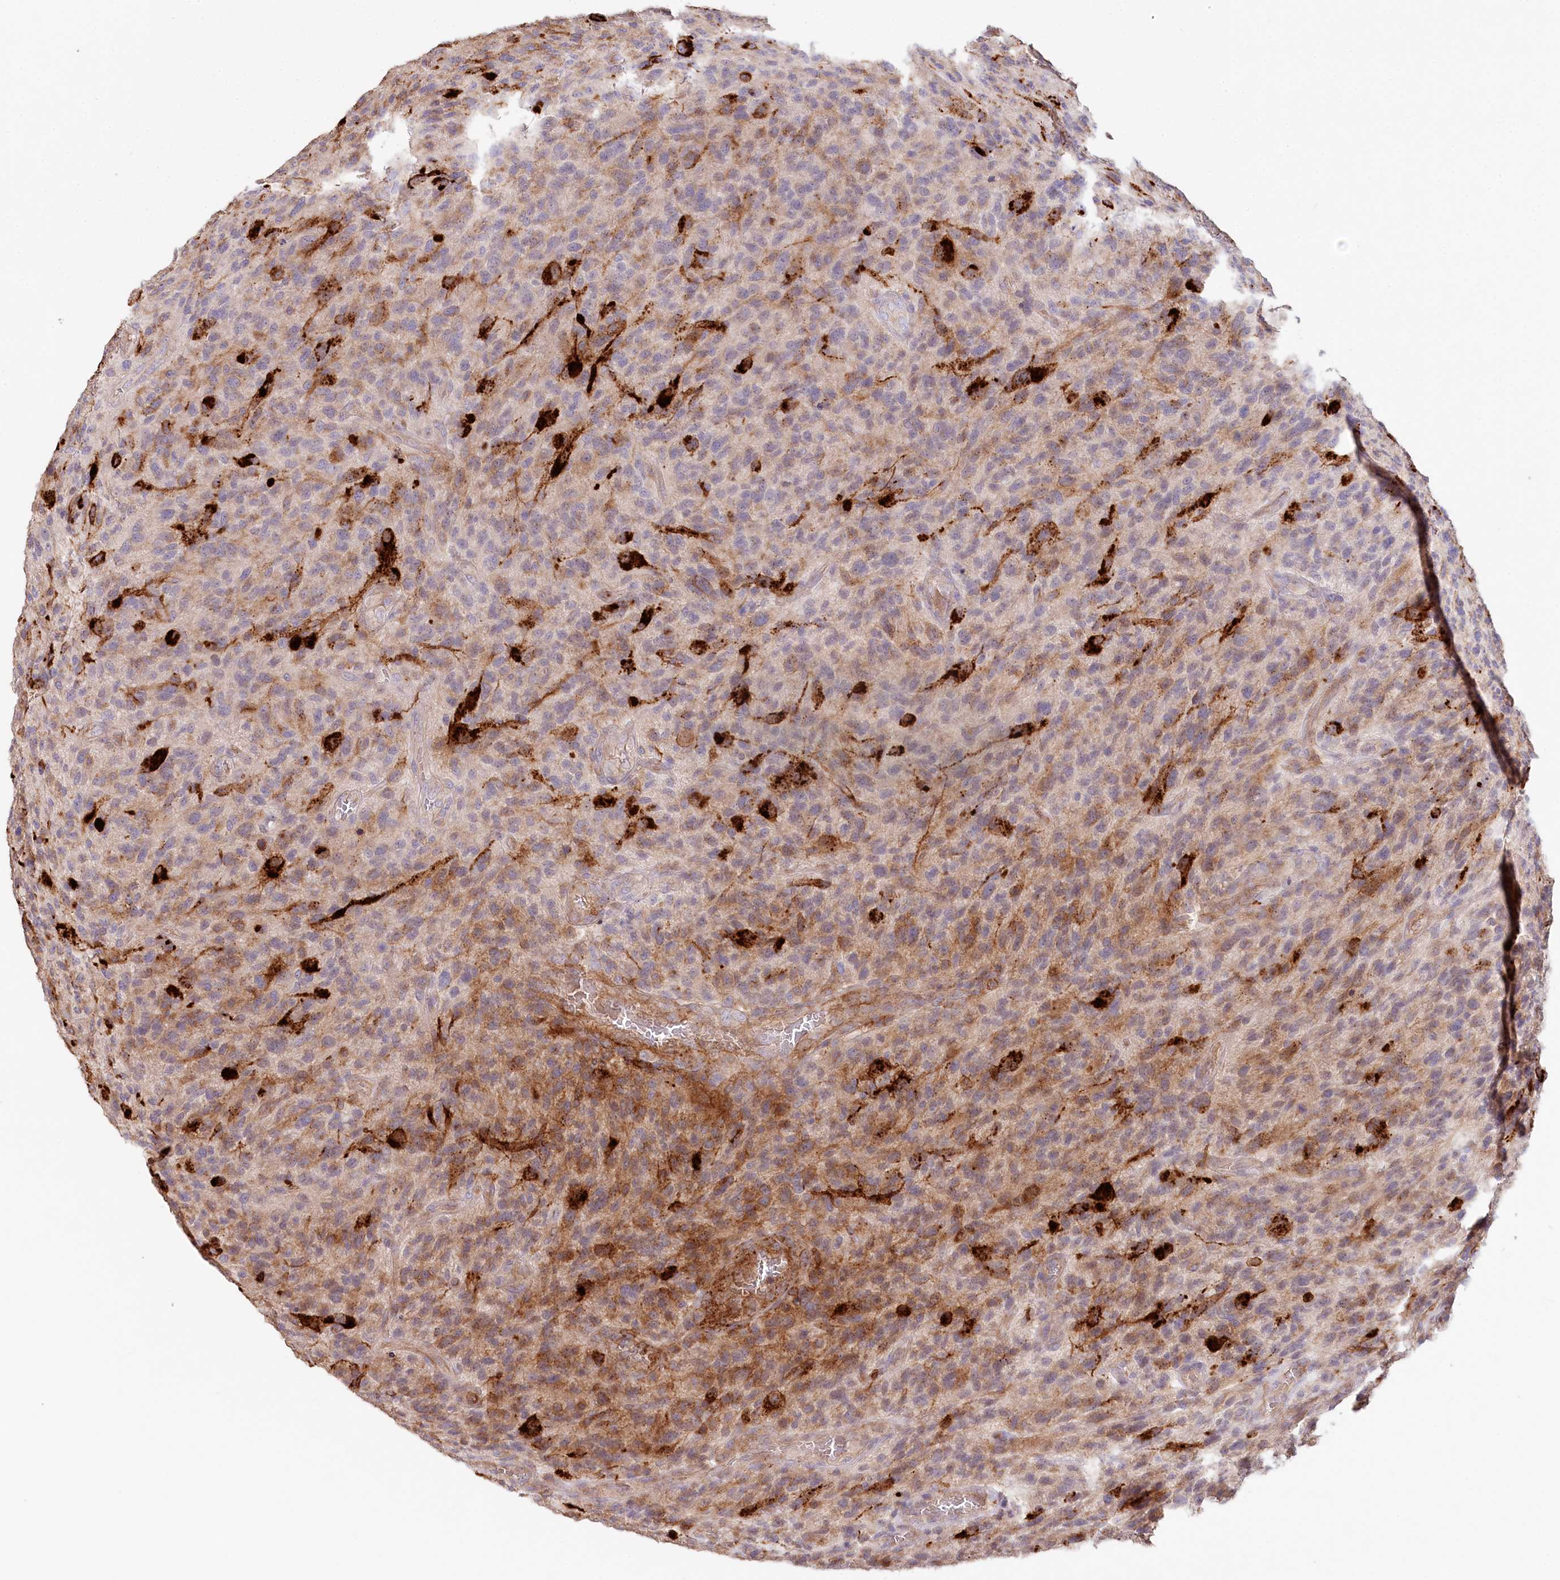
{"staining": {"intensity": "moderate", "quantity": "25%-75%", "location": "cytoplasmic/membranous"}, "tissue": "glioma", "cell_type": "Tumor cells", "image_type": "cancer", "snomed": [{"axis": "morphology", "description": "Glioma, malignant, High grade"}, {"axis": "topography", "description": "Brain"}], "caption": "This is a photomicrograph of immunohistochemistry (IHC) staining of malignant glioma (high-grade), which shows moderate expression in the cytoplasmic/membranous of tumor cells.", "gene": "RBP5", "patient": {"sex": "male", "age": 47}}